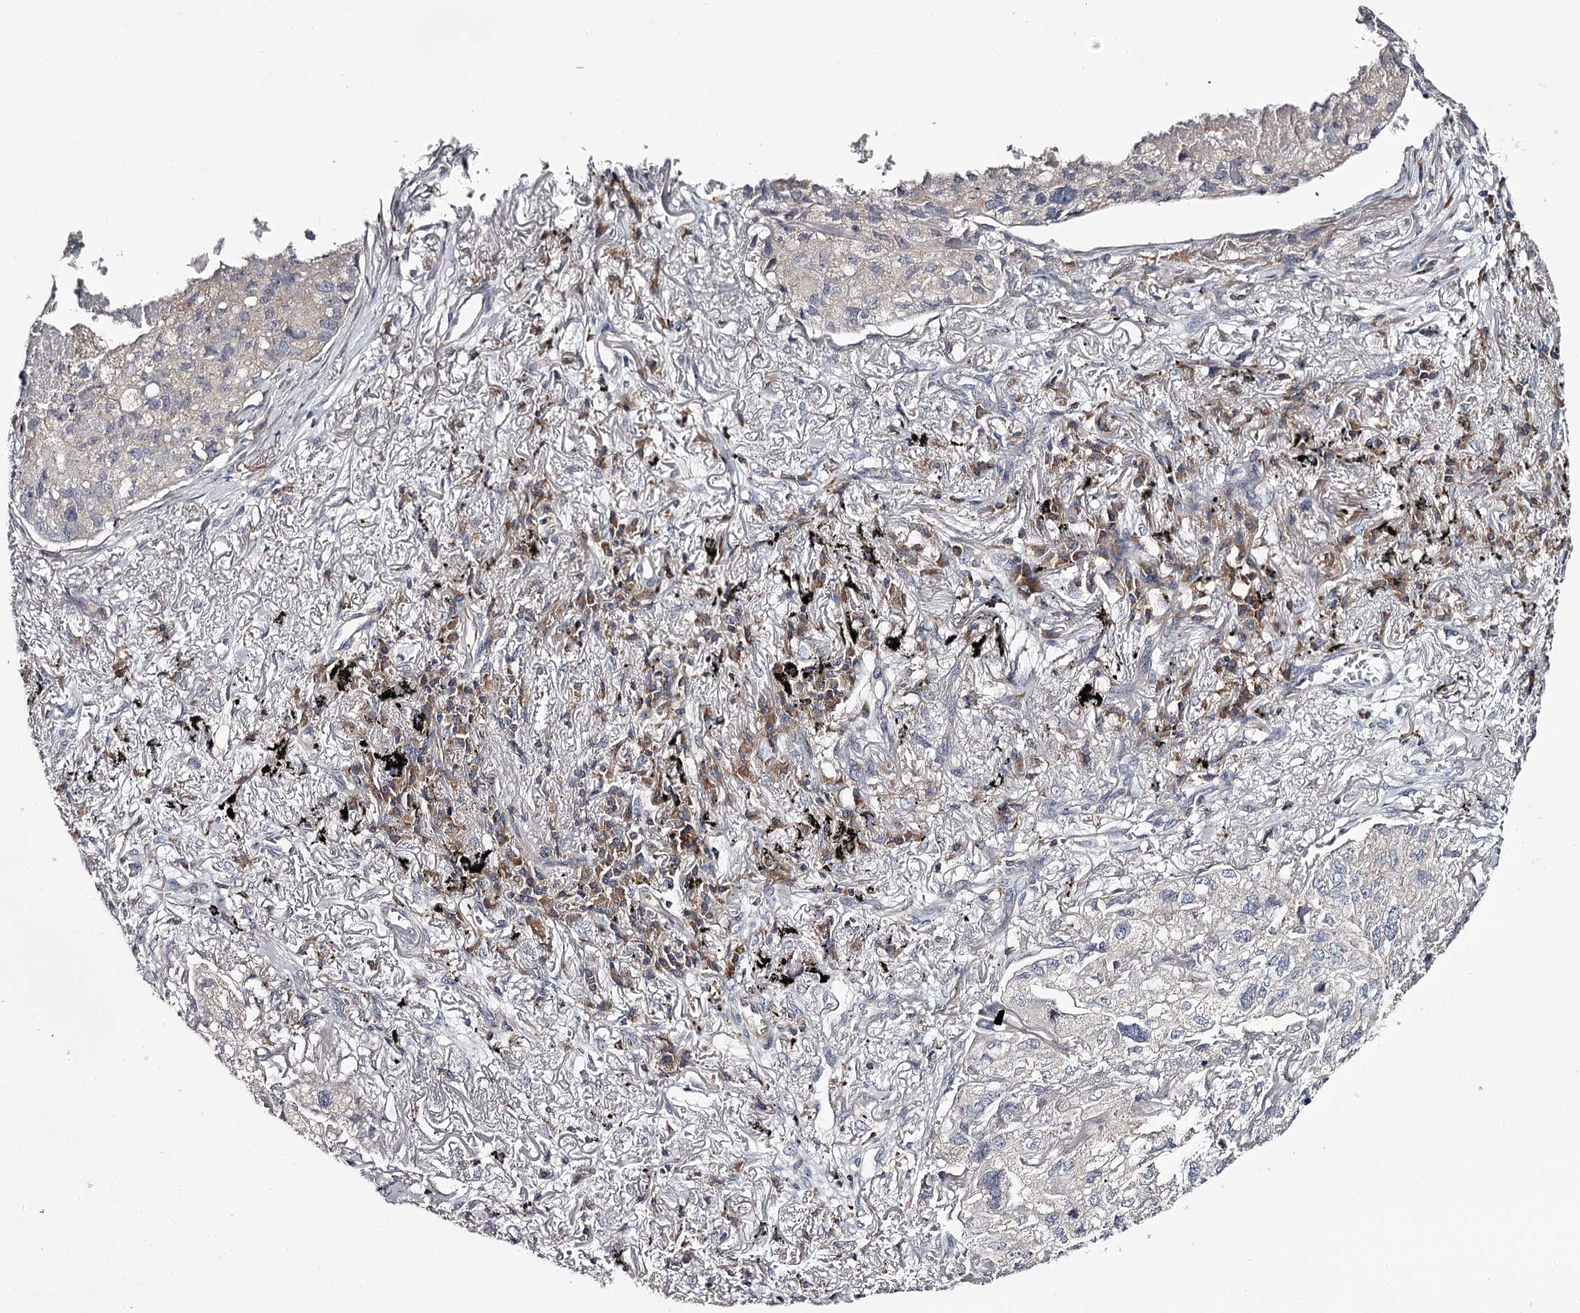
{"staining": {"intensity": "negative", "quantity": "none", "location": "none"}, "tissue": "lung cancer", "cell_type": "Tumor cells", "image_type": "cancer", "snomed": [{"axis": "morphology", "description": "Adenocarcinoma, NOS"}, {"axis": "topography", "description": "Lung"}], "caption": "Tumor cells show no significant protein expression in lung cancer (adenocarcinoma).", "gene": "RASSF6", "patient": {"sex": "male", "age": 65}}